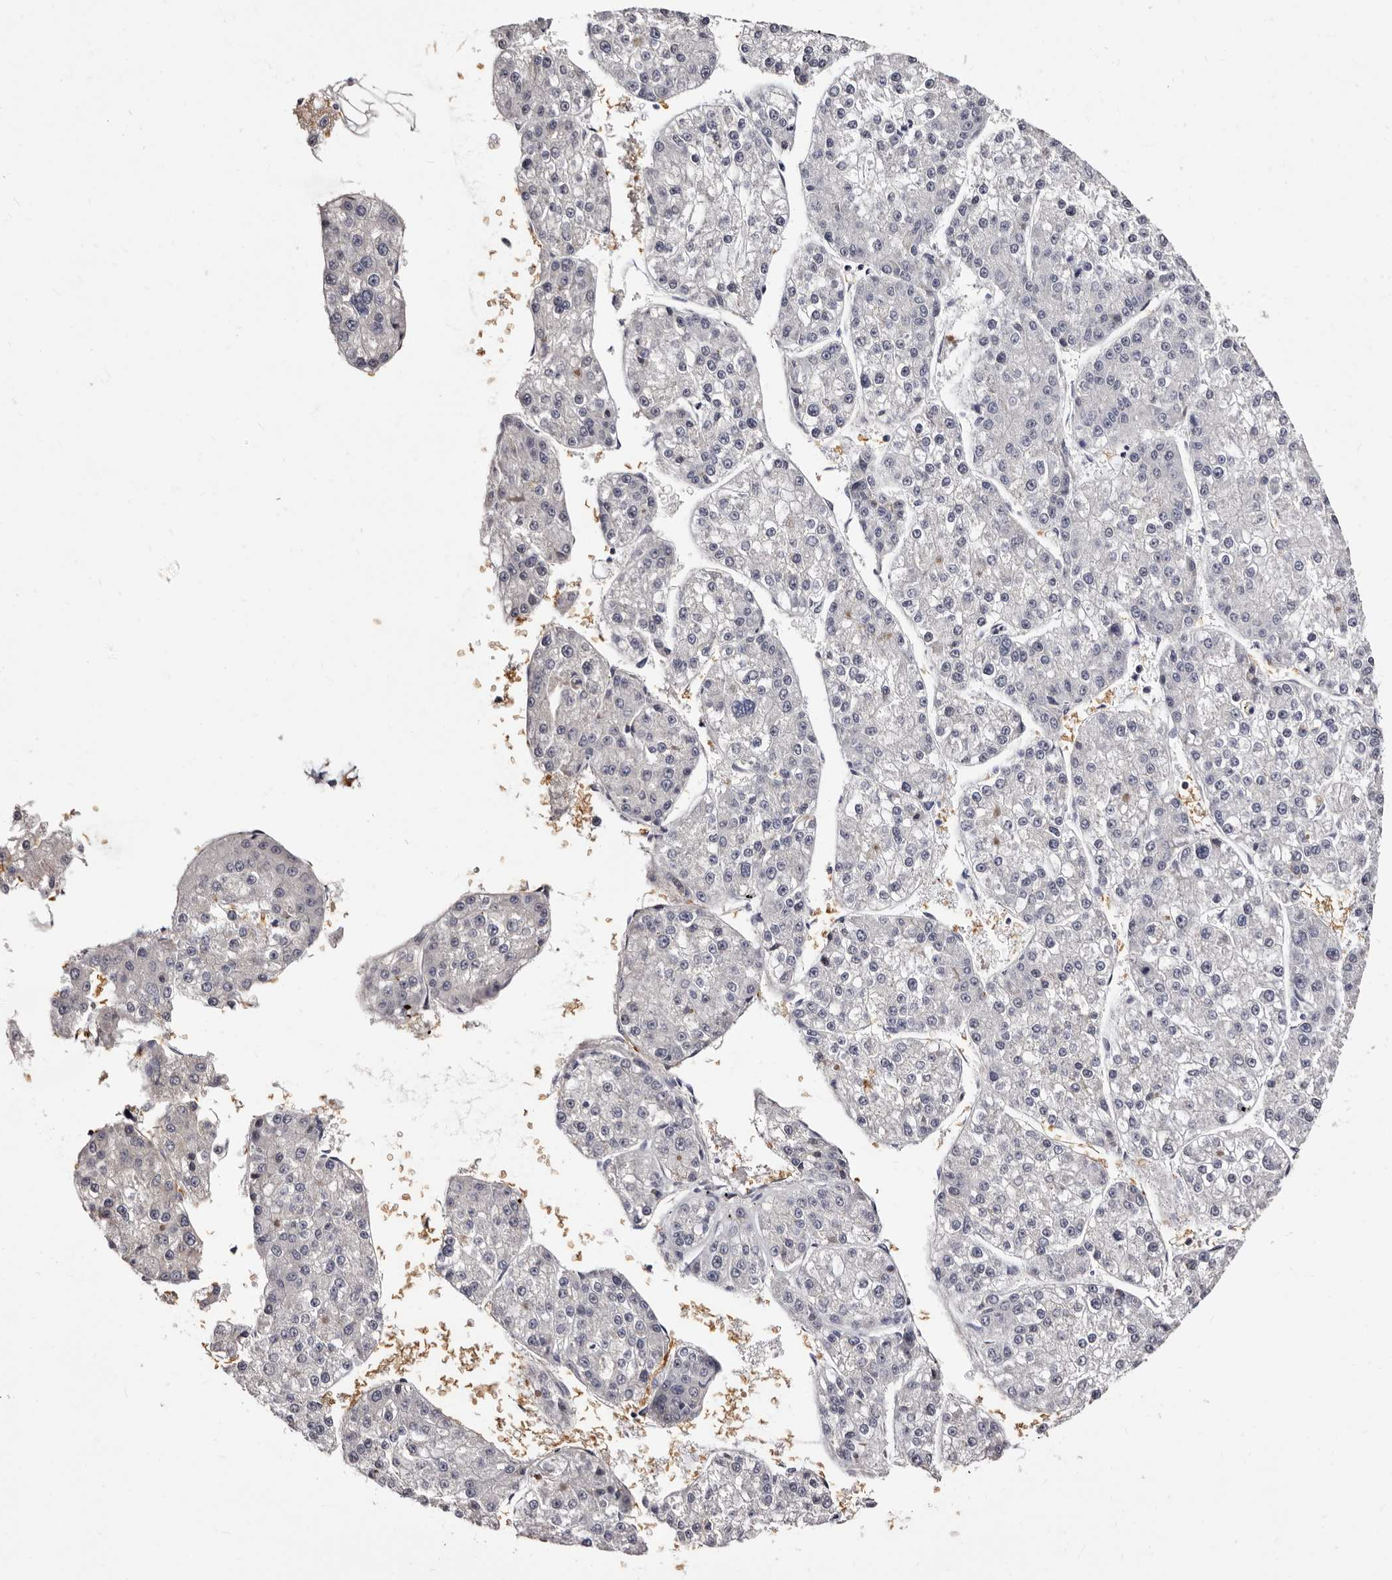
{"staining": {"intensity": "negative", "quantity": "none", "location": "none"}, "tissue": "liver cancer", "cell_type": "Tumor cells", "image_type": "cancer", "snomed": [{"axis": "morphology", "description": "Carcinoma, Hepatocellular, NOS"}, {"axis": "topography", "description": "Liver"}], "caption": "Immunohistochemical staining of hepatocellular carcinoma (liver) shows no significant expression in tumor cells.", "gene": "BPGM", "patient": {"sex": "female", "age": 73}}